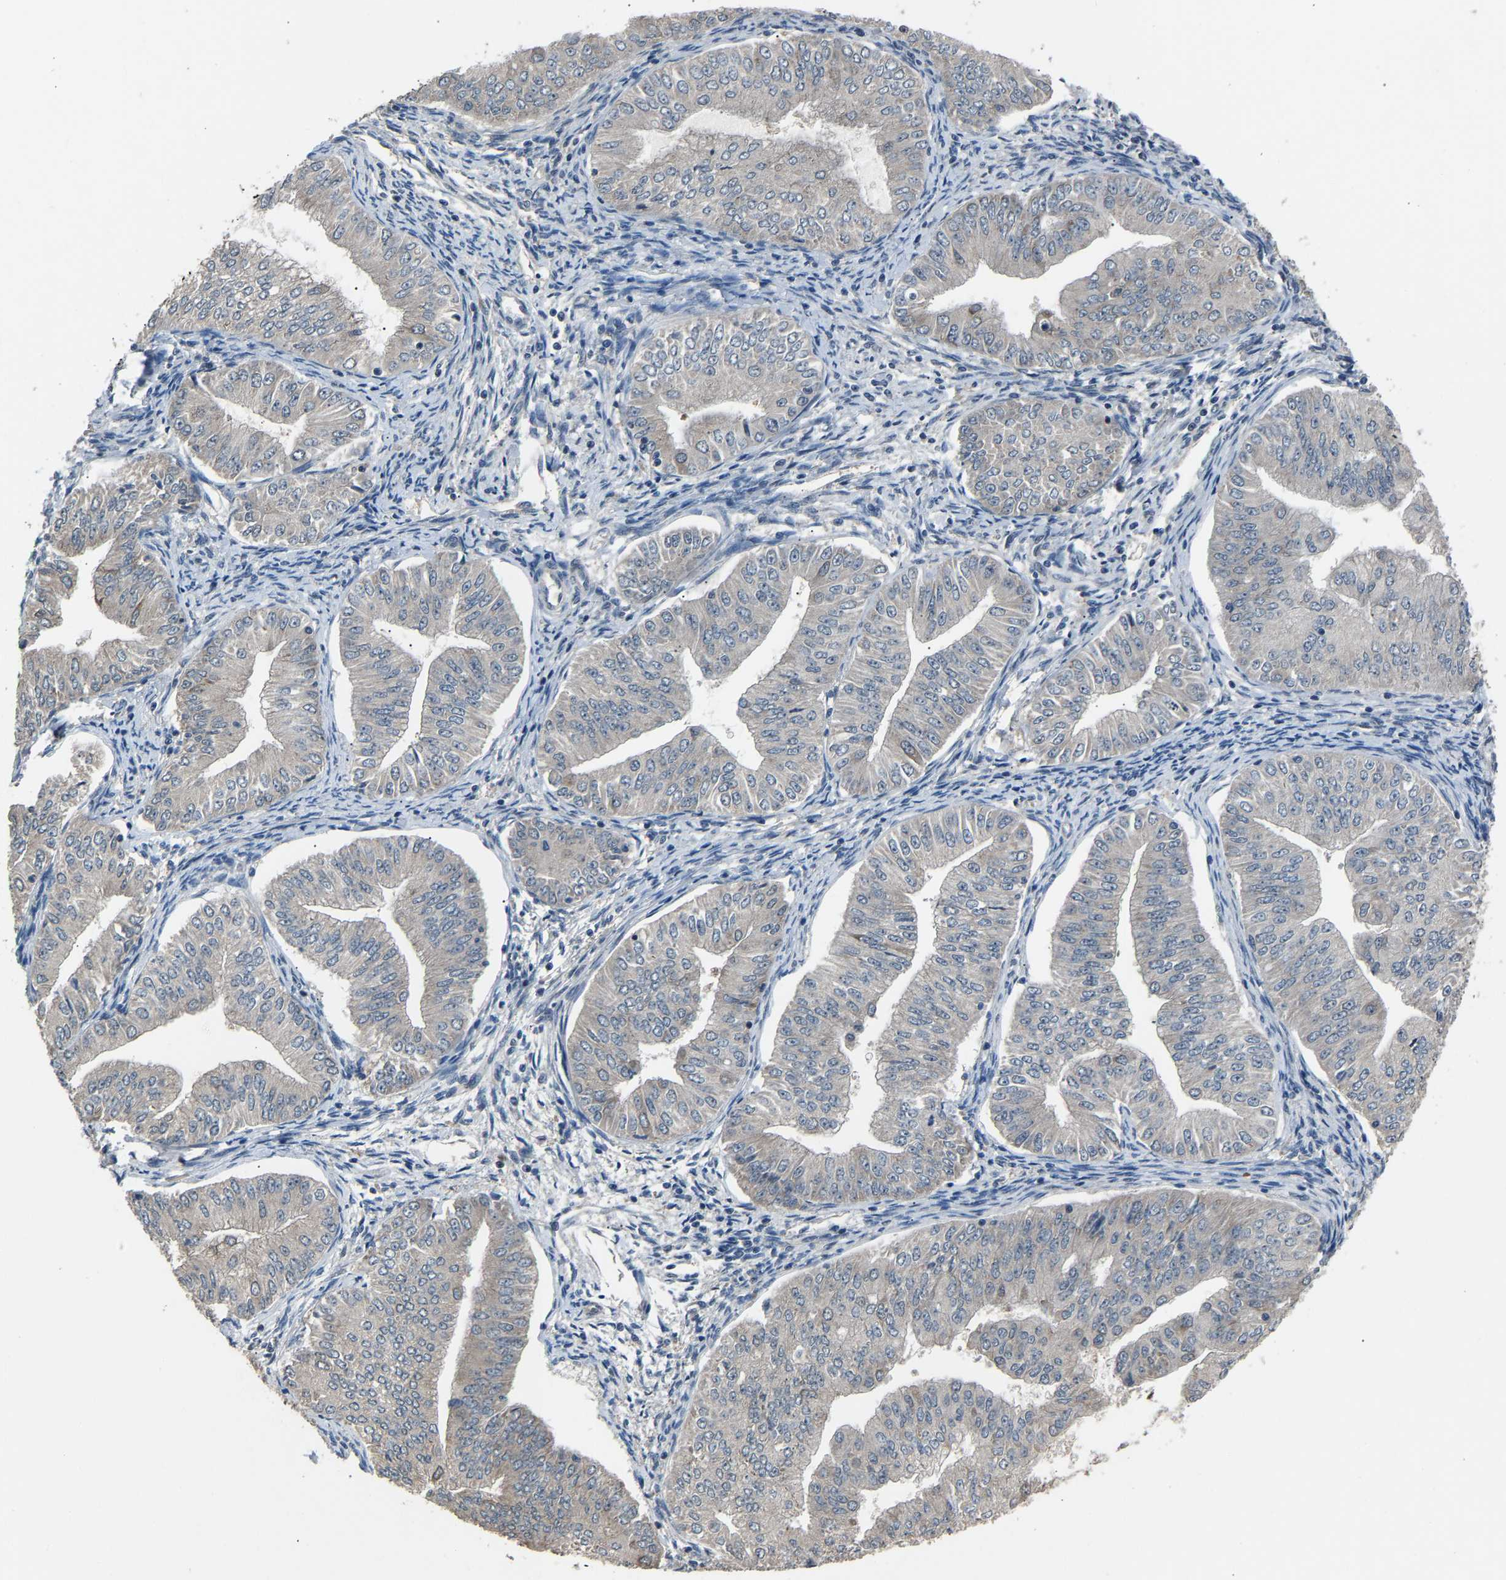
{"staining": {"intensity": "weak", "quantity": "<25%", "location": "cytoplasmic/membranous"}, "tissue": "endometrial cancer", "cell_type": "Tumor cells", "image_type": "cancer", "snomed": [{"axis": "morphology", "description": "Normal tissue, NOS"}, {"axis": "morphology", "description": "Adenocarcinoma, NOS"}, {"axis": "topography", "description": "Endometrium"}], "caption": "Immunohistochemistry micrograph of adenocarcinoma (endometrial) stained for a protein (brown), which shows no expression in tumor cells.", "gene": "ABCC9", "patient": {"sex": "female", "age": 53}}